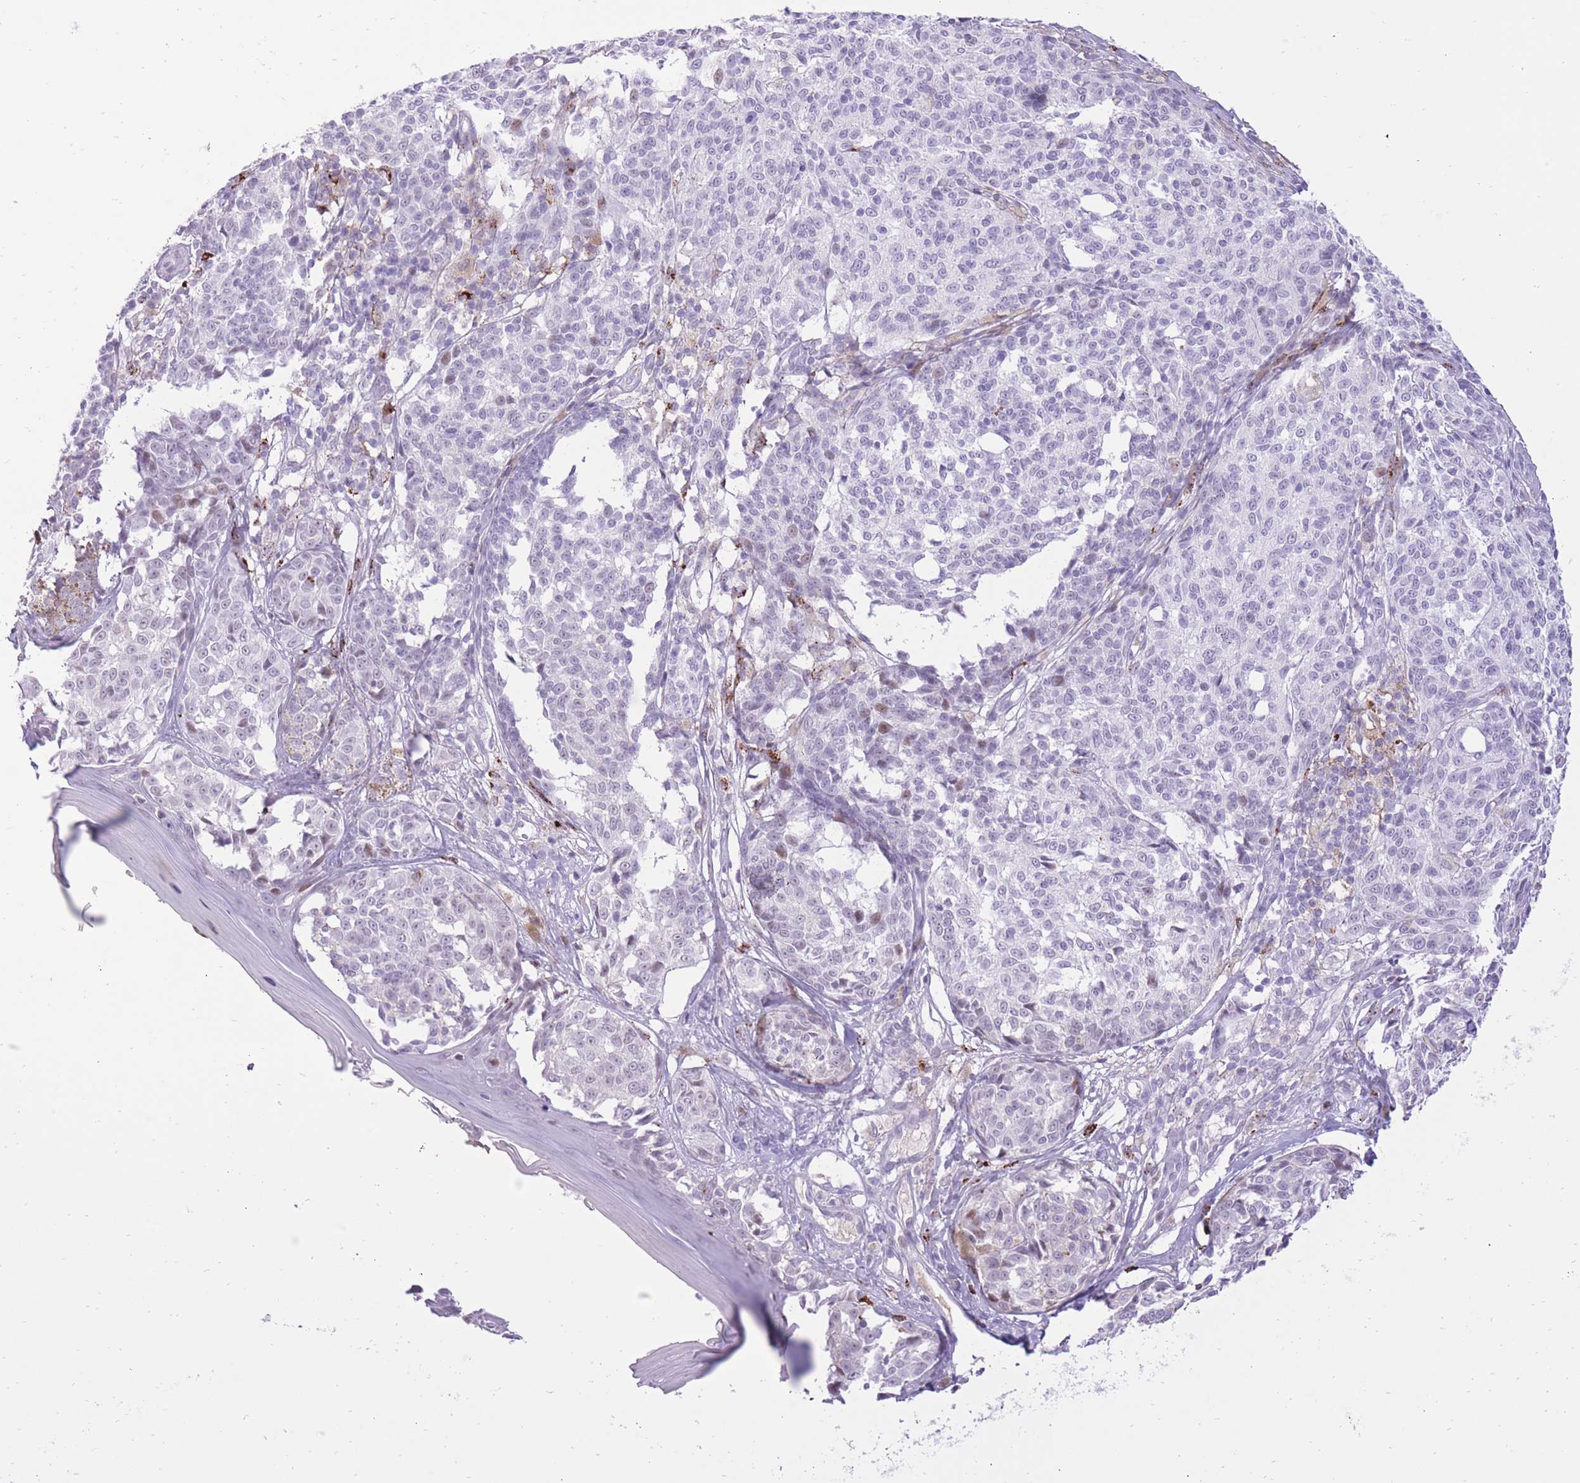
{"staining": {"intensity": "weak", "quantity": "<25%", "location": "cytoplasmic/membranous,nuclear"}, "tissue": "melanoma", "cell_type": "Tumor cells", "image_type": "cancer", "snomed": [{"axis": "morphology", "description": "Malignant melanoma, NOS"}, {"axis": "topography", "description": "Skin of upper extremity"}], "caption": "Malignant melanoma stained for a protein using immunohistochemistry (IHC) reveals no expression tumor cells.", "gene": "MEIS3", "patient": {"sex": "male", "age": 40}}